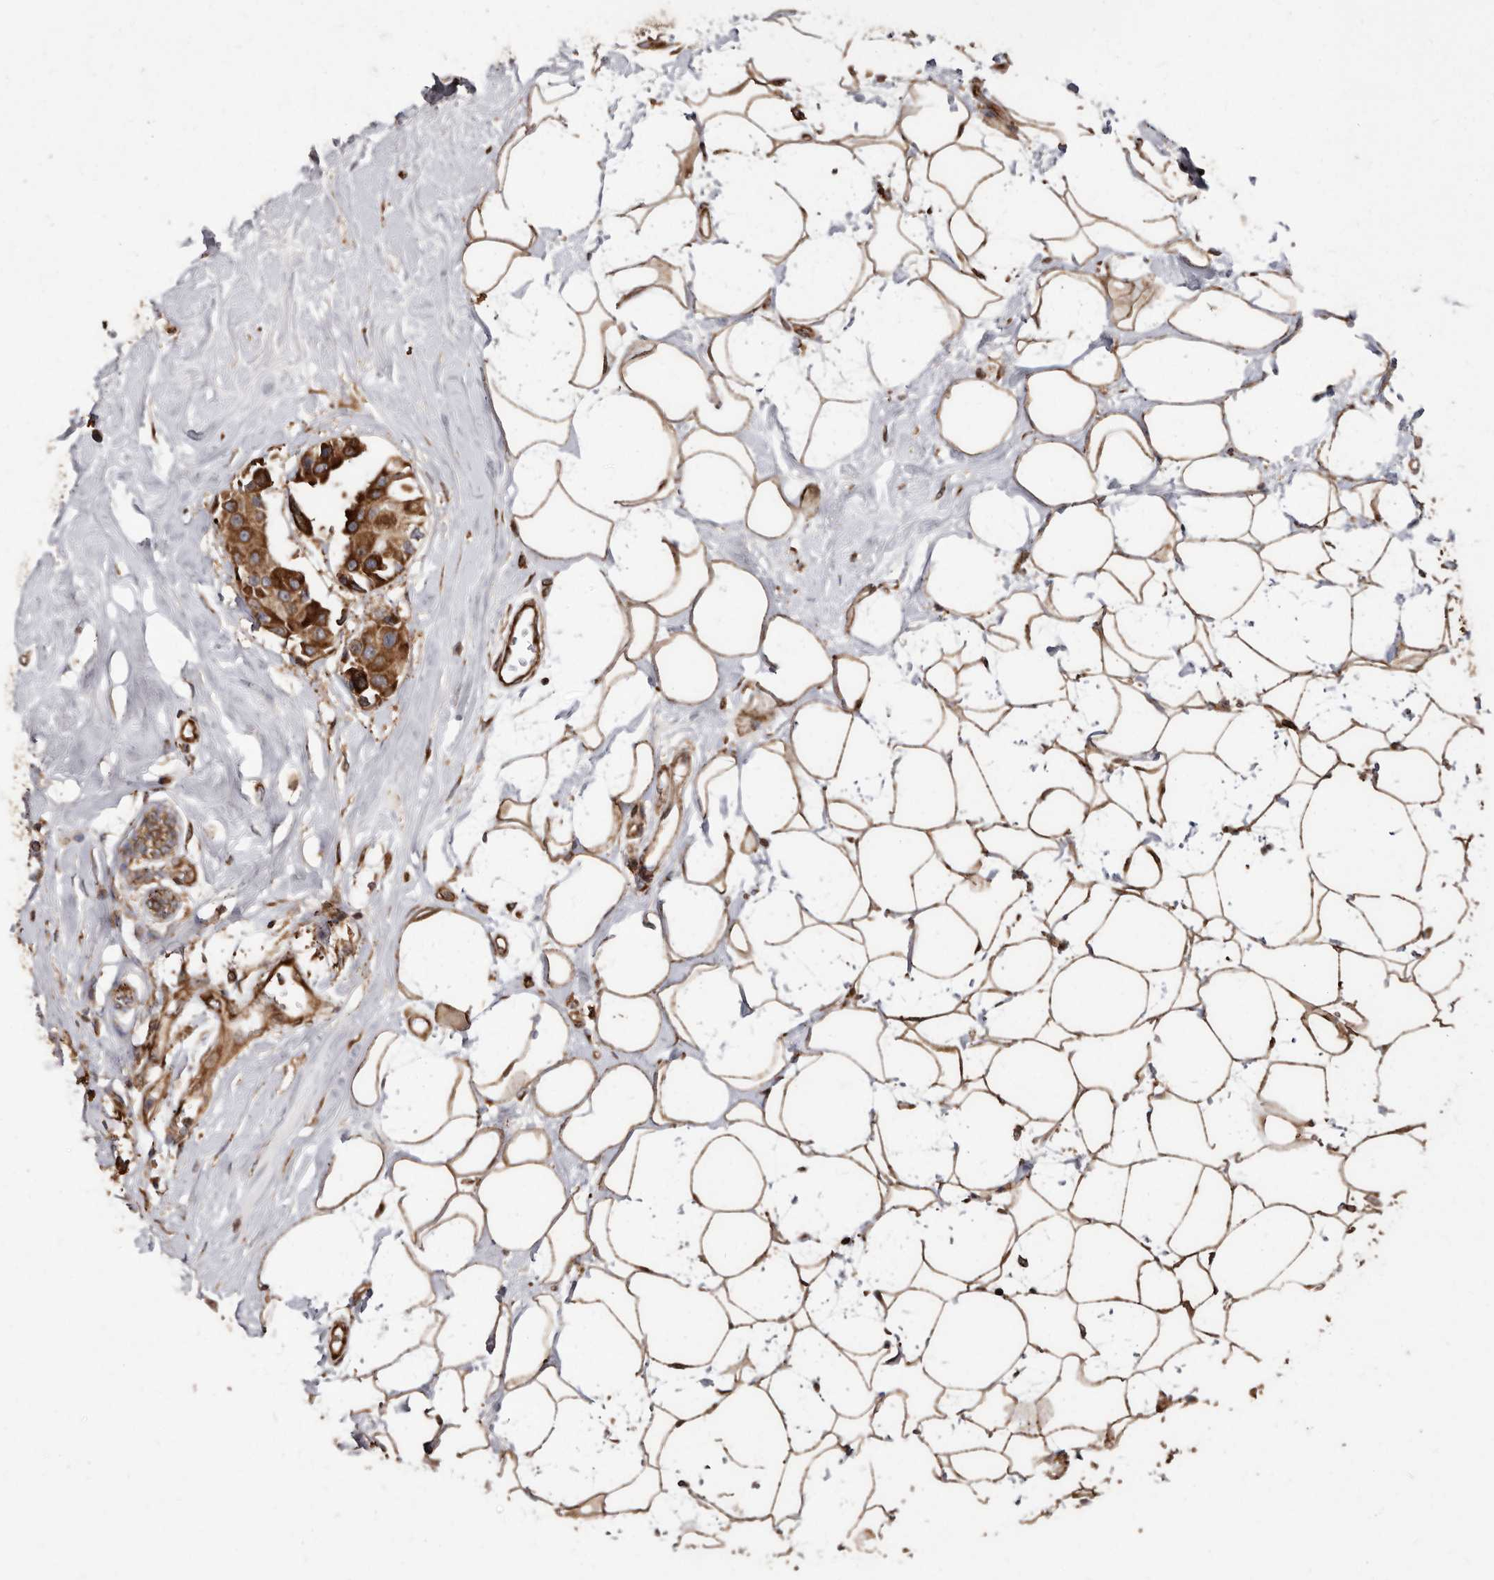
{"staining": {"intensity": "strong", "quantity": ">75%", "location": "cytoplasmic/membranous"}, "tissue": "breast cancer", "cell_type": "Tumor cells", "image_type": "cancer", "snomed": [{"axis": "morphology", "description": "Normal tissue, NOS"}, {"axis": "morphology", "description": "Duct carcinoma"}, {"axis": "topography", "description": "Breast"}], "caption": "This is a histology image of immunohistochemistry staining of breast intraductal carcinoma, which shows strong positivity in the cytoplasmic/membranous of tumor cells.", "gene": "FLAD1", "patient": {"sex": "female", "age": 39}}